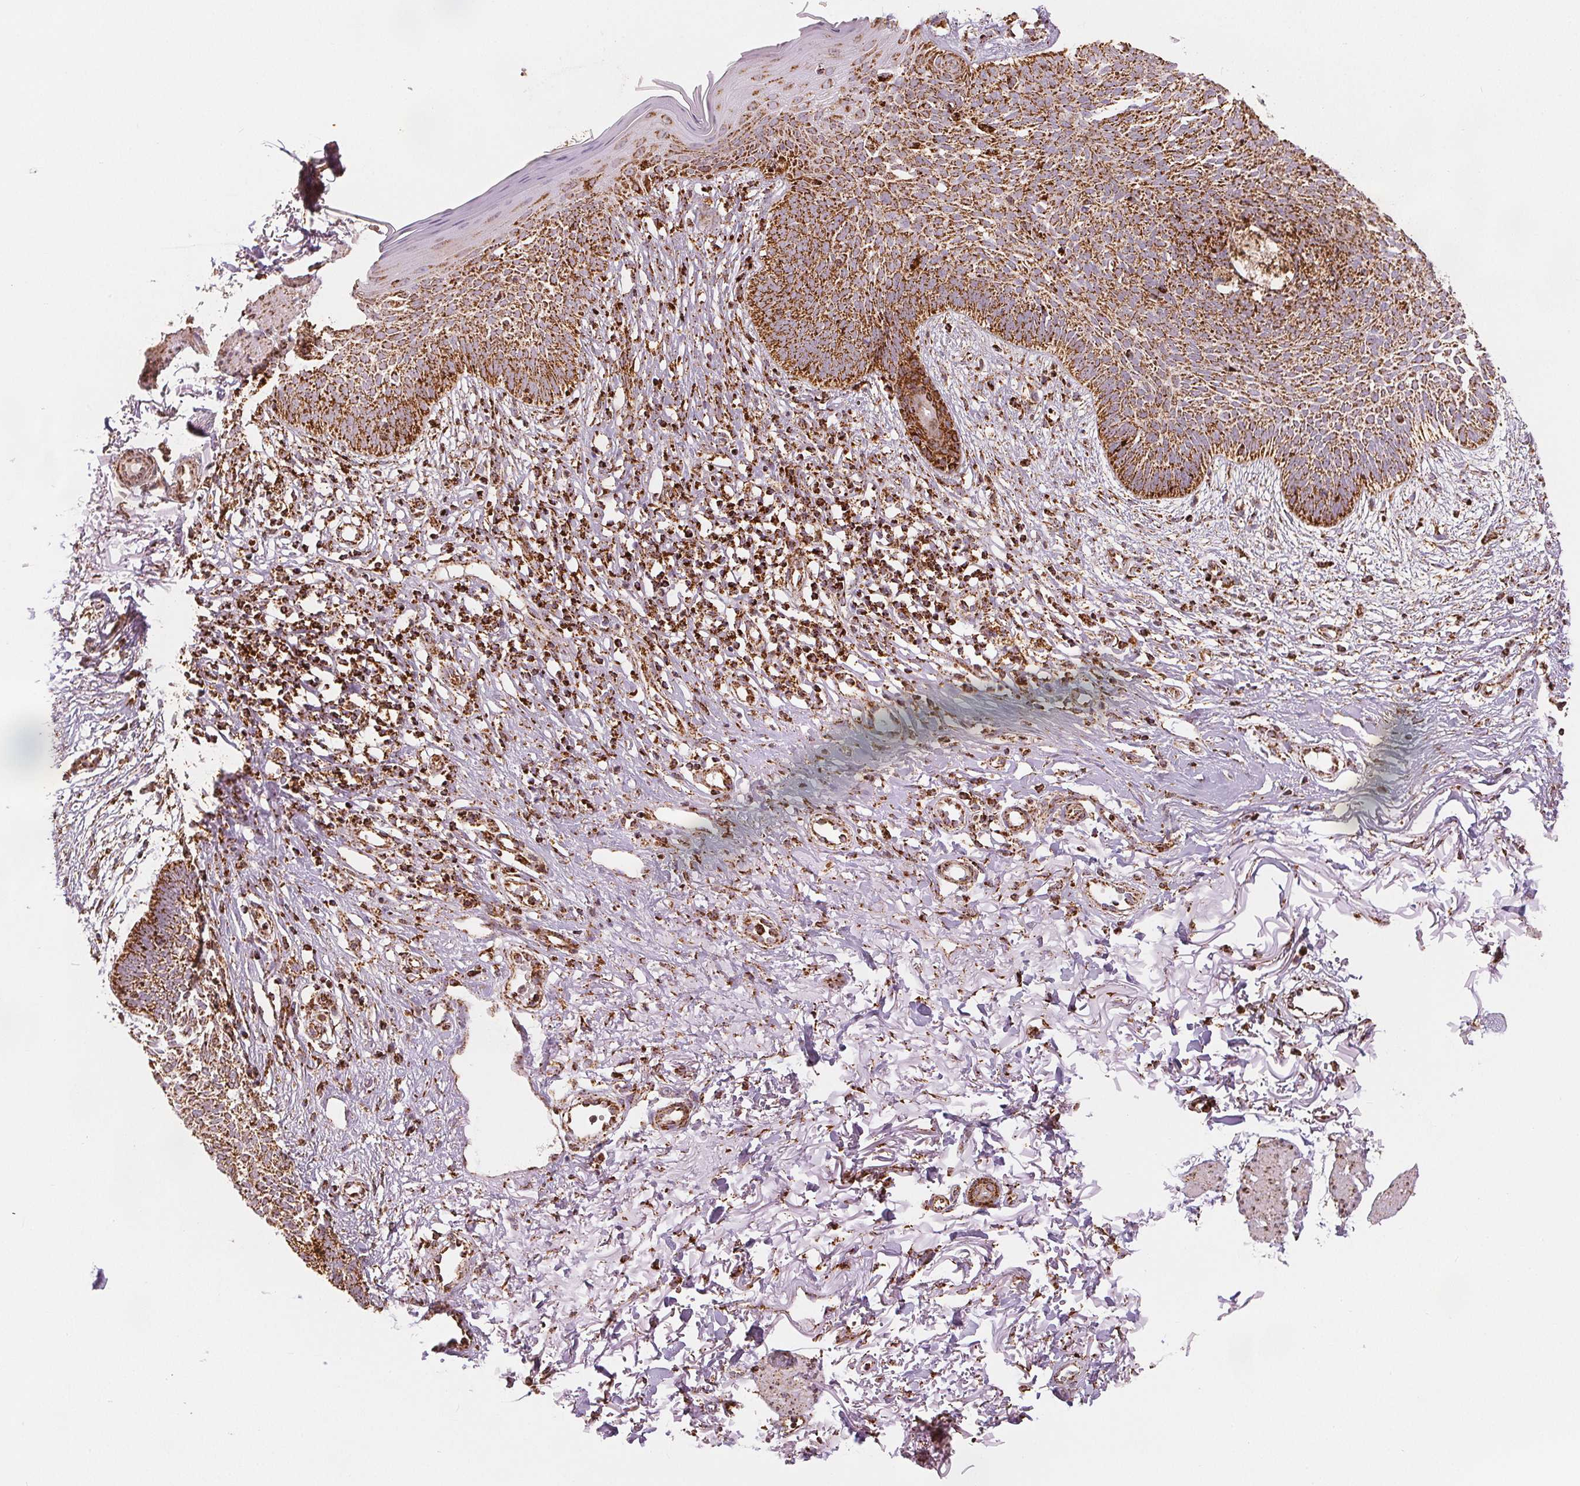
{"staining": {"intensity": "strong", "quantity": ">75%", "location": "cytoplasmic/membranous"}, "tissue": "skin cancer", "cell_type": "Tumor cells", "image_type": "cancer", "snomed": [{"axis": "morphology", "description": "Basal cell carcinoma"}, {"axis": "topography", "description": "Skin"}], "caption": "Brown immunohistochemical staining in human basal cell carcinoma (skin) displays strong cytoplasmic/membranous expression in approximately >75% of tumor cells.", "gene": "SDHB", "patient": {"sex": "female", "age": 84}}